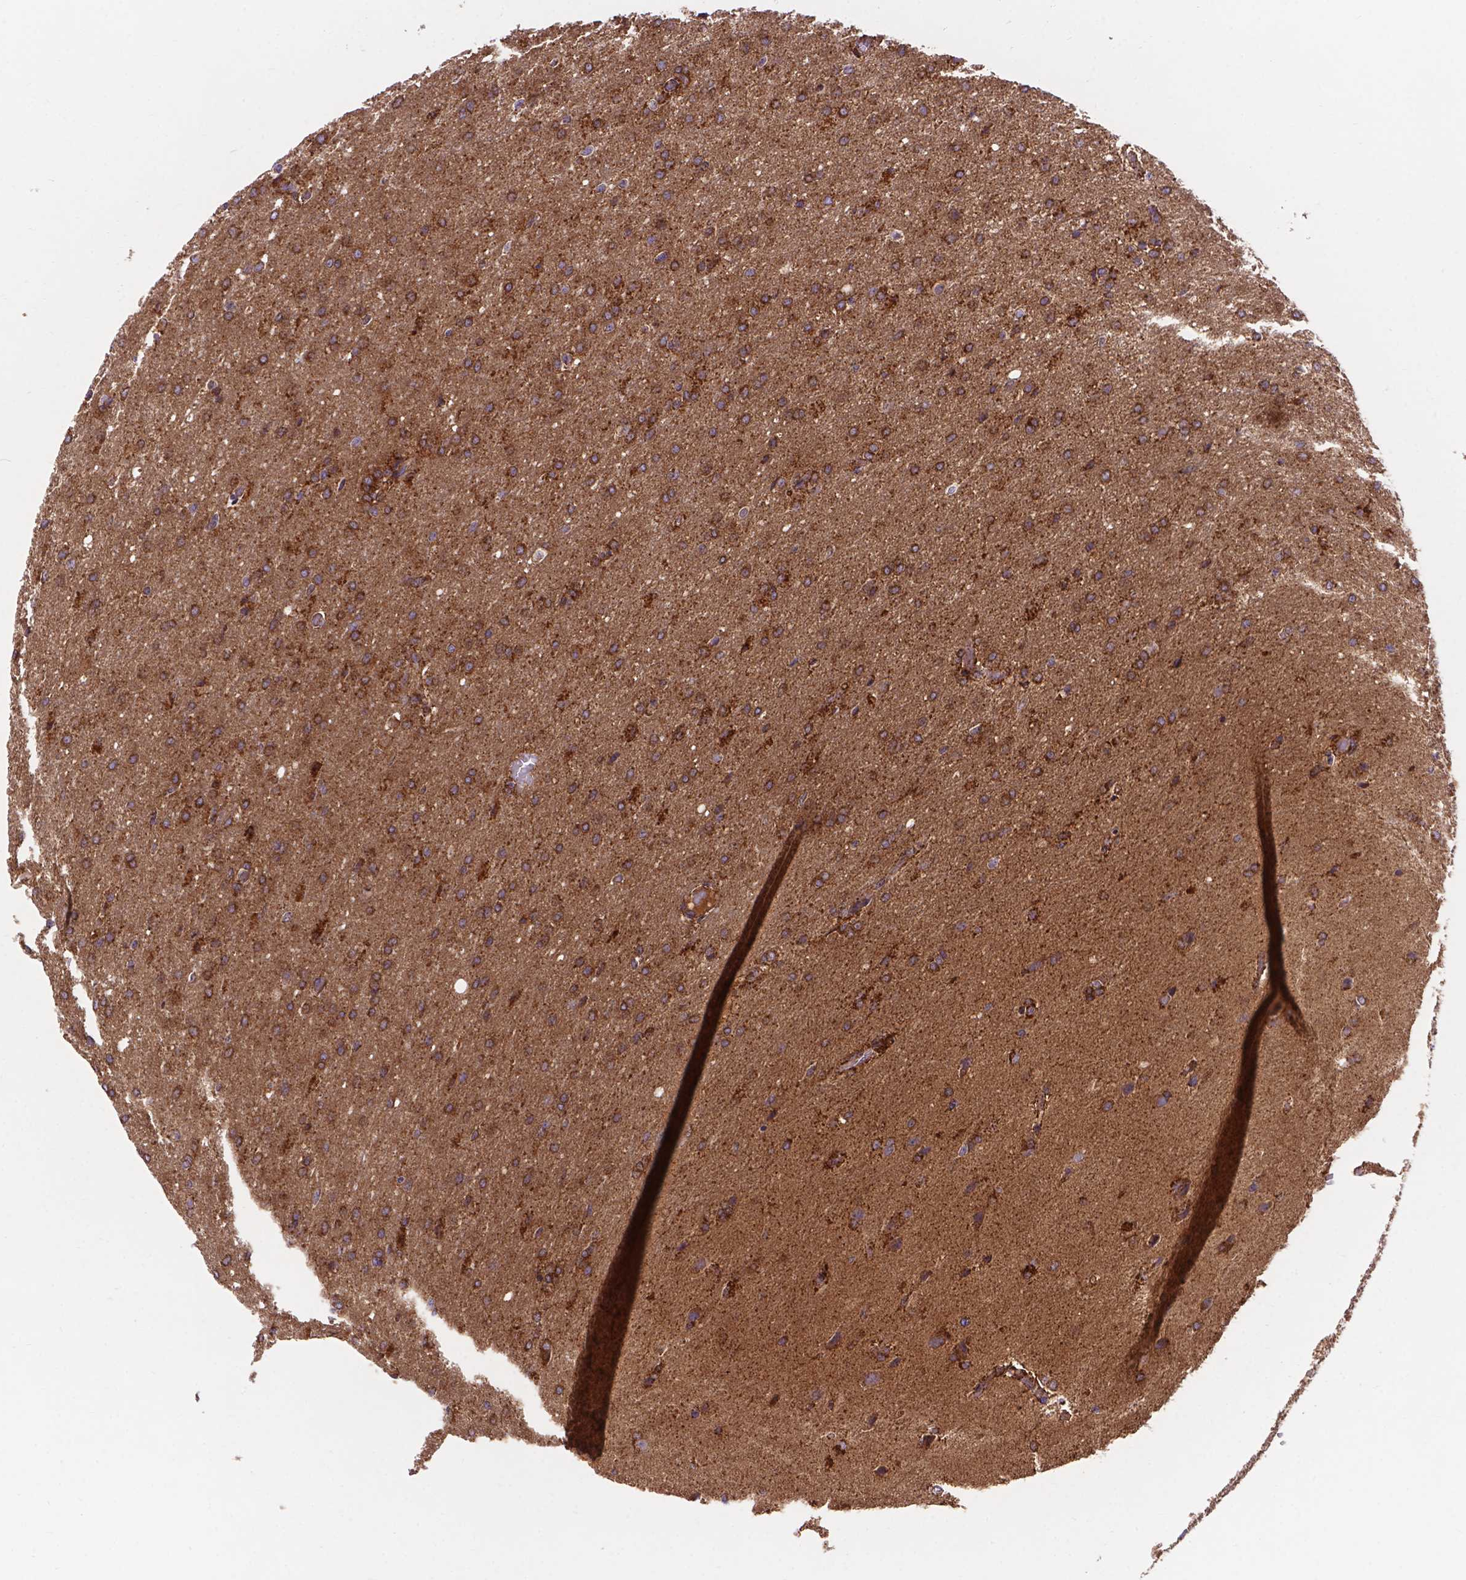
{"staining": {"intensity": "strong", "quantity": ">75%", "location": "cytoplasmic/membranous"}, "tissue": "glioma", "cell_type": "Tumor cells", "image_type": "cancer", "snomed": [{"axis": "morphology", "description": "Glioma, malignant, High grade"}, {"axis": "topography", "description": "Brain"}], "caption": "This is a micrograph of immunohistochemistry (IHC) staining of glioma, which shows strong staining in the cytoplasmic/membranous of tumor cells.", "gene": "AK3", "patient": {"sex": "male", "age": 68}}